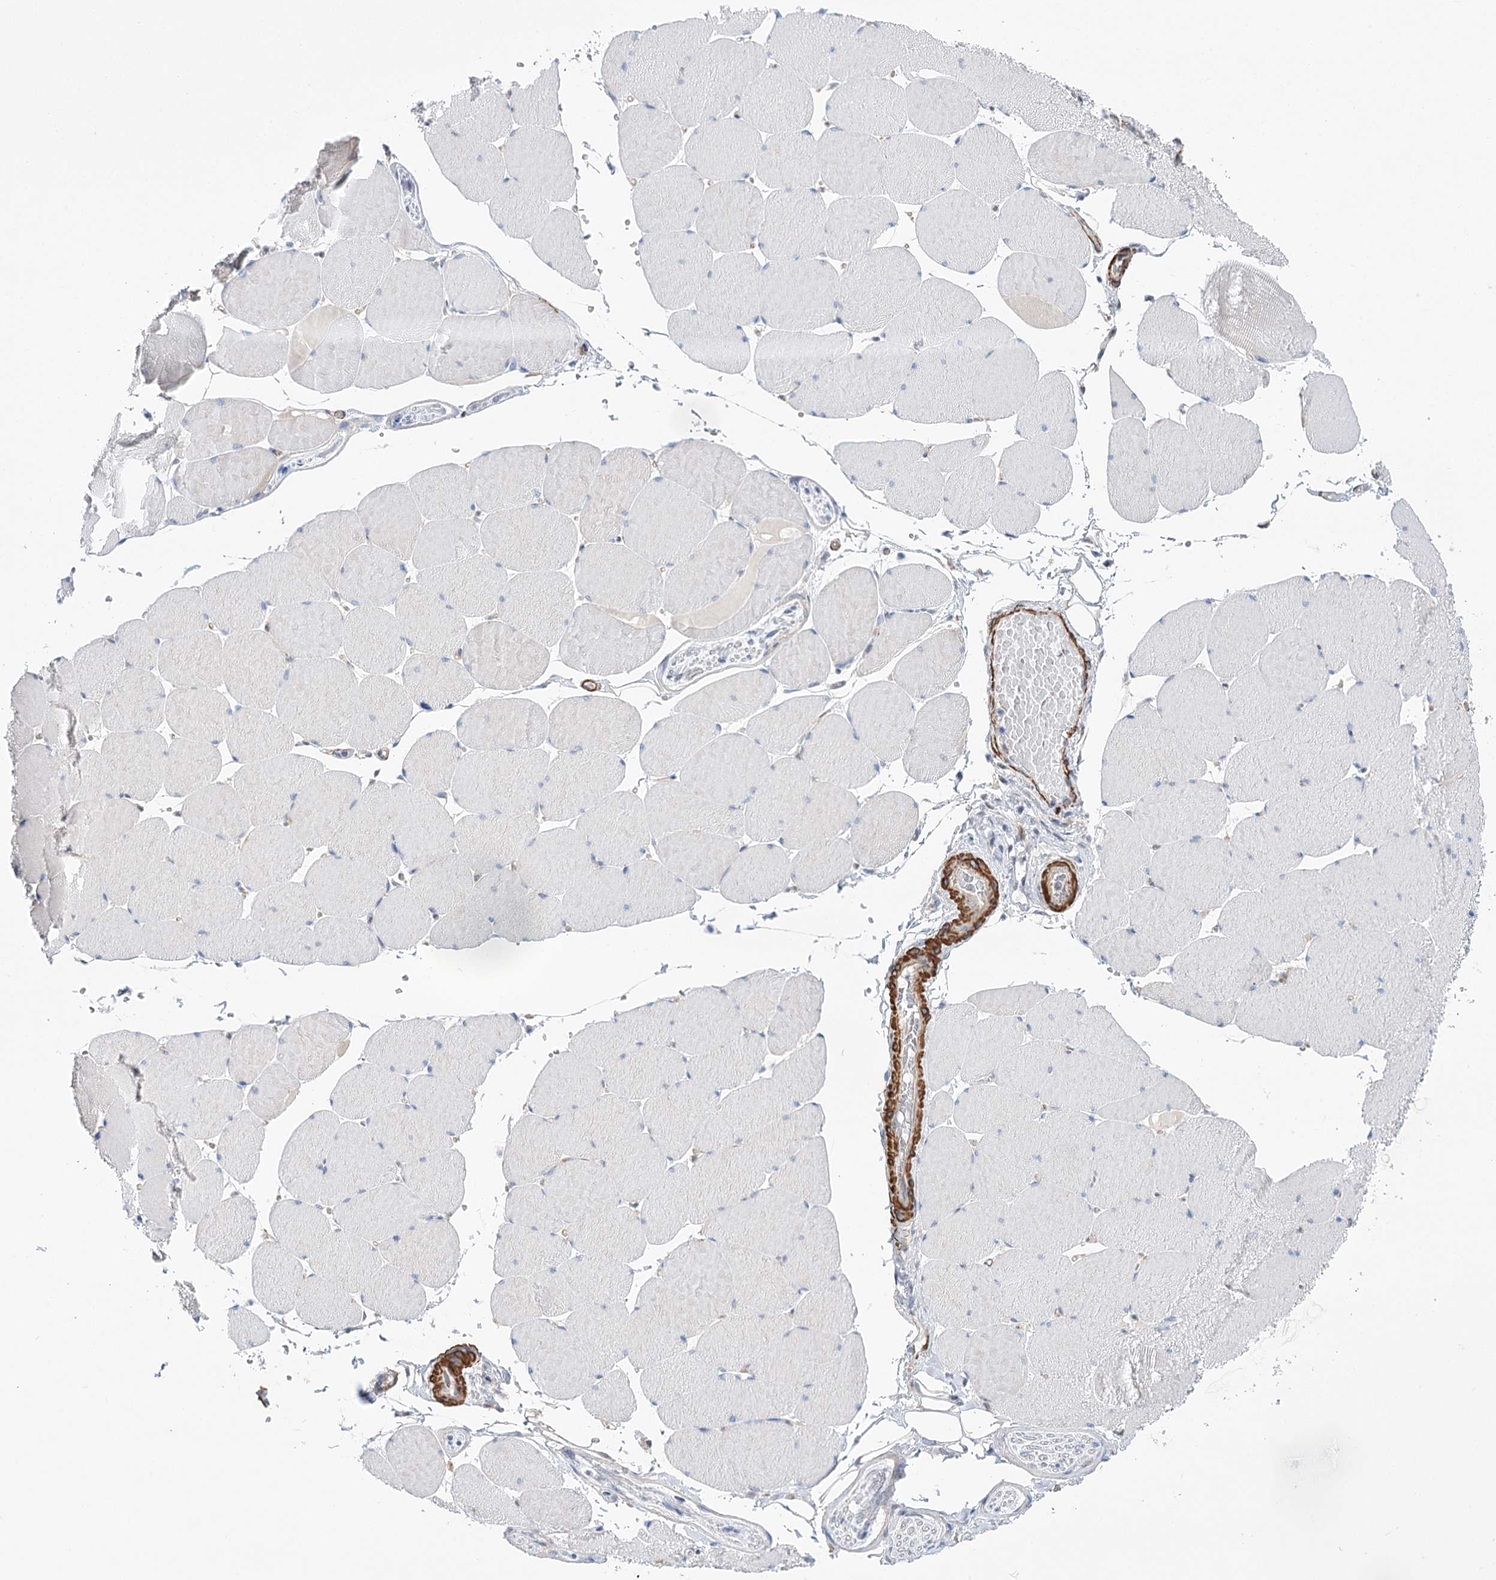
{"staining": {"intensity": "negative", "quantity": "none", "location": "none"}, "tissue": "skeletal muscle", "cell_type": "Myocytes", "image_type": "normal", "snomed": [{"axis": "morphology", "description": "Normal tissue, NOS"}, {"axis": "topography", "description": "Skeletal muscle"}, {"axis": "topography", "description": "Head-Neck"}], "caption": "A micrograph of skeletal muscle stained for a protein displays no brown staining in myocytes.", "gene": "WASHC3", "patient": {"sex": "male", "age": 66}}